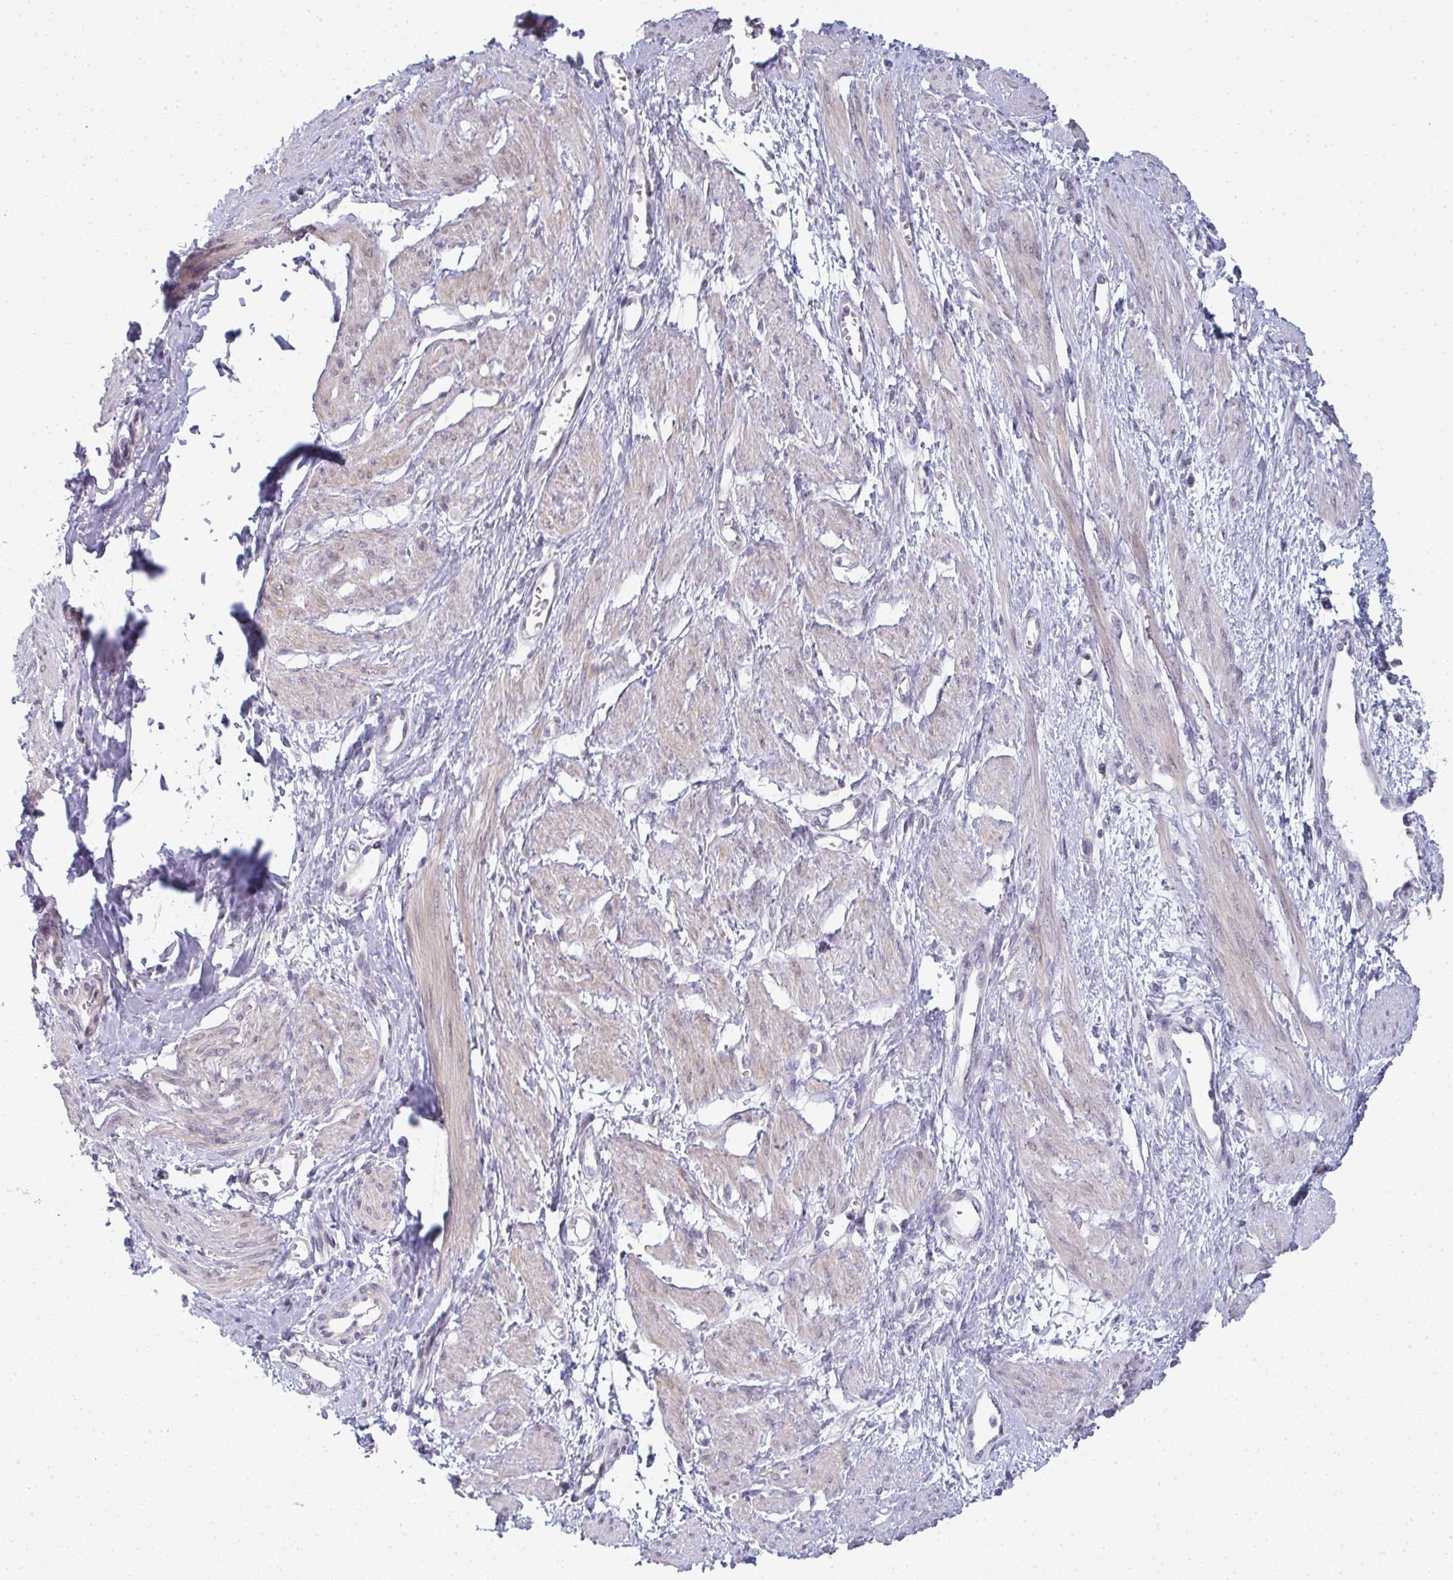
{"staining": {"intensity": "weak", "quantity": ">75%", "location": "cytoplasmic/membranous"}, "tissue": "smooth muscle", "cell_type": "Smooth muscle cells", "image_type": "normal", "snomed": [{"axis": "morphology", "description": "Normal tissue, NOS"}, {"axis": "topography", "description": "Smooth muscle"}, {"axis": "topography", "description": "Uterus"}], "caption": "Smooth muscle stained with DAB IHC displays low levels of weak cytoplasmic/membranous expression in about >75% of smooth muscle cells.", "gene": "TEX33", "patient": {"sex": "female", "age": 39}}